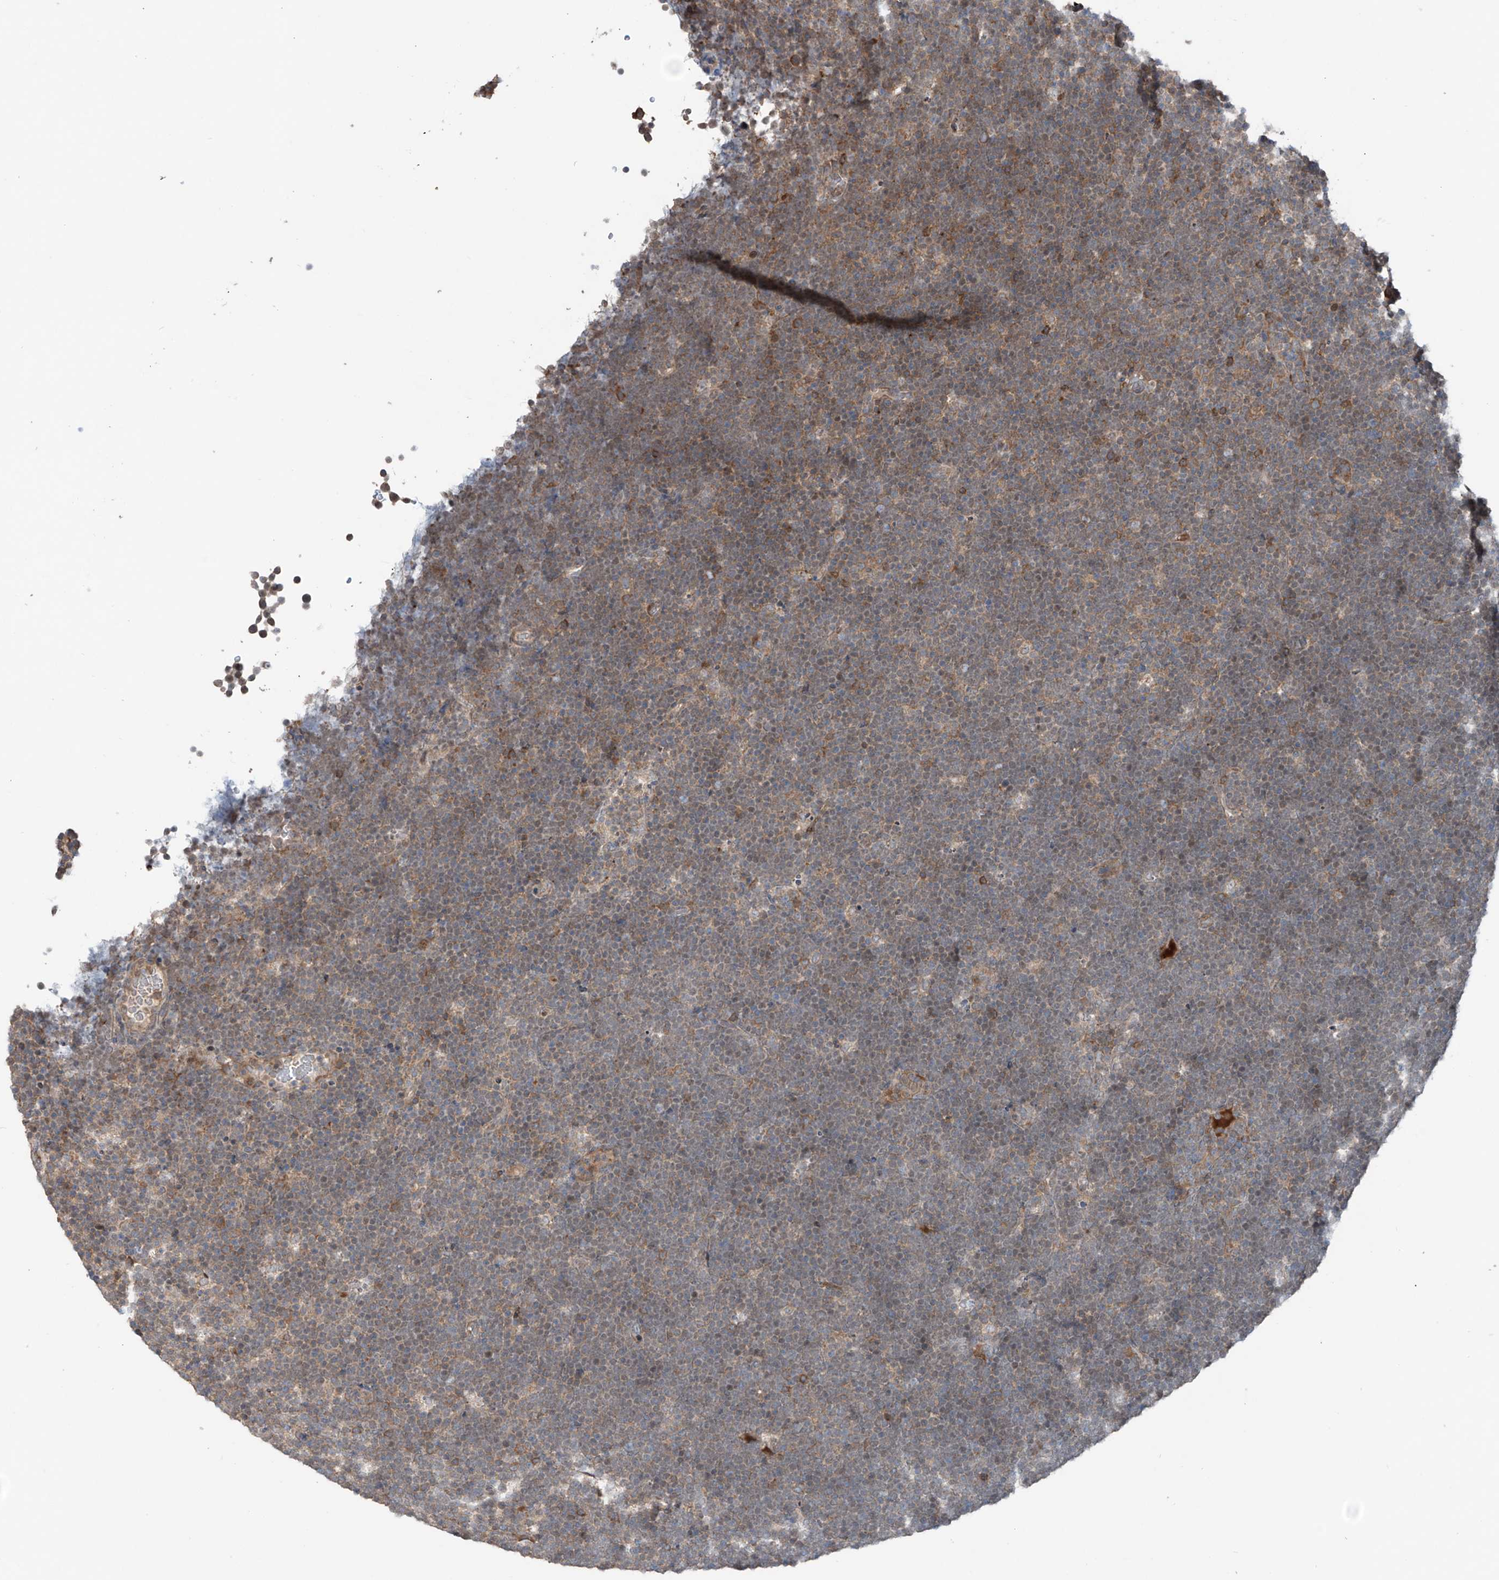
{"staining": {"intensity": "weak", "quantity": "25%-75%", "location": "cytoplasmic/membranous"}, "tissue": "lymphoma", "cell_type": "Tumor cells", "image_type": "cancer", "snomed": [{"axis": "morphology", "description": "Malignant lymphoma, non-Hodgkin's type, High grade"}, {"axis": "topography", "description": "Lymph node"}], "caption": "Tumor cells demonstrate low levels of weak cytoplasmic/membranous staining in approximately 25%-75% of cells in human lymphoma.", "gene": "SAMD3", "patient": {"sex": "male", "age": 13}}